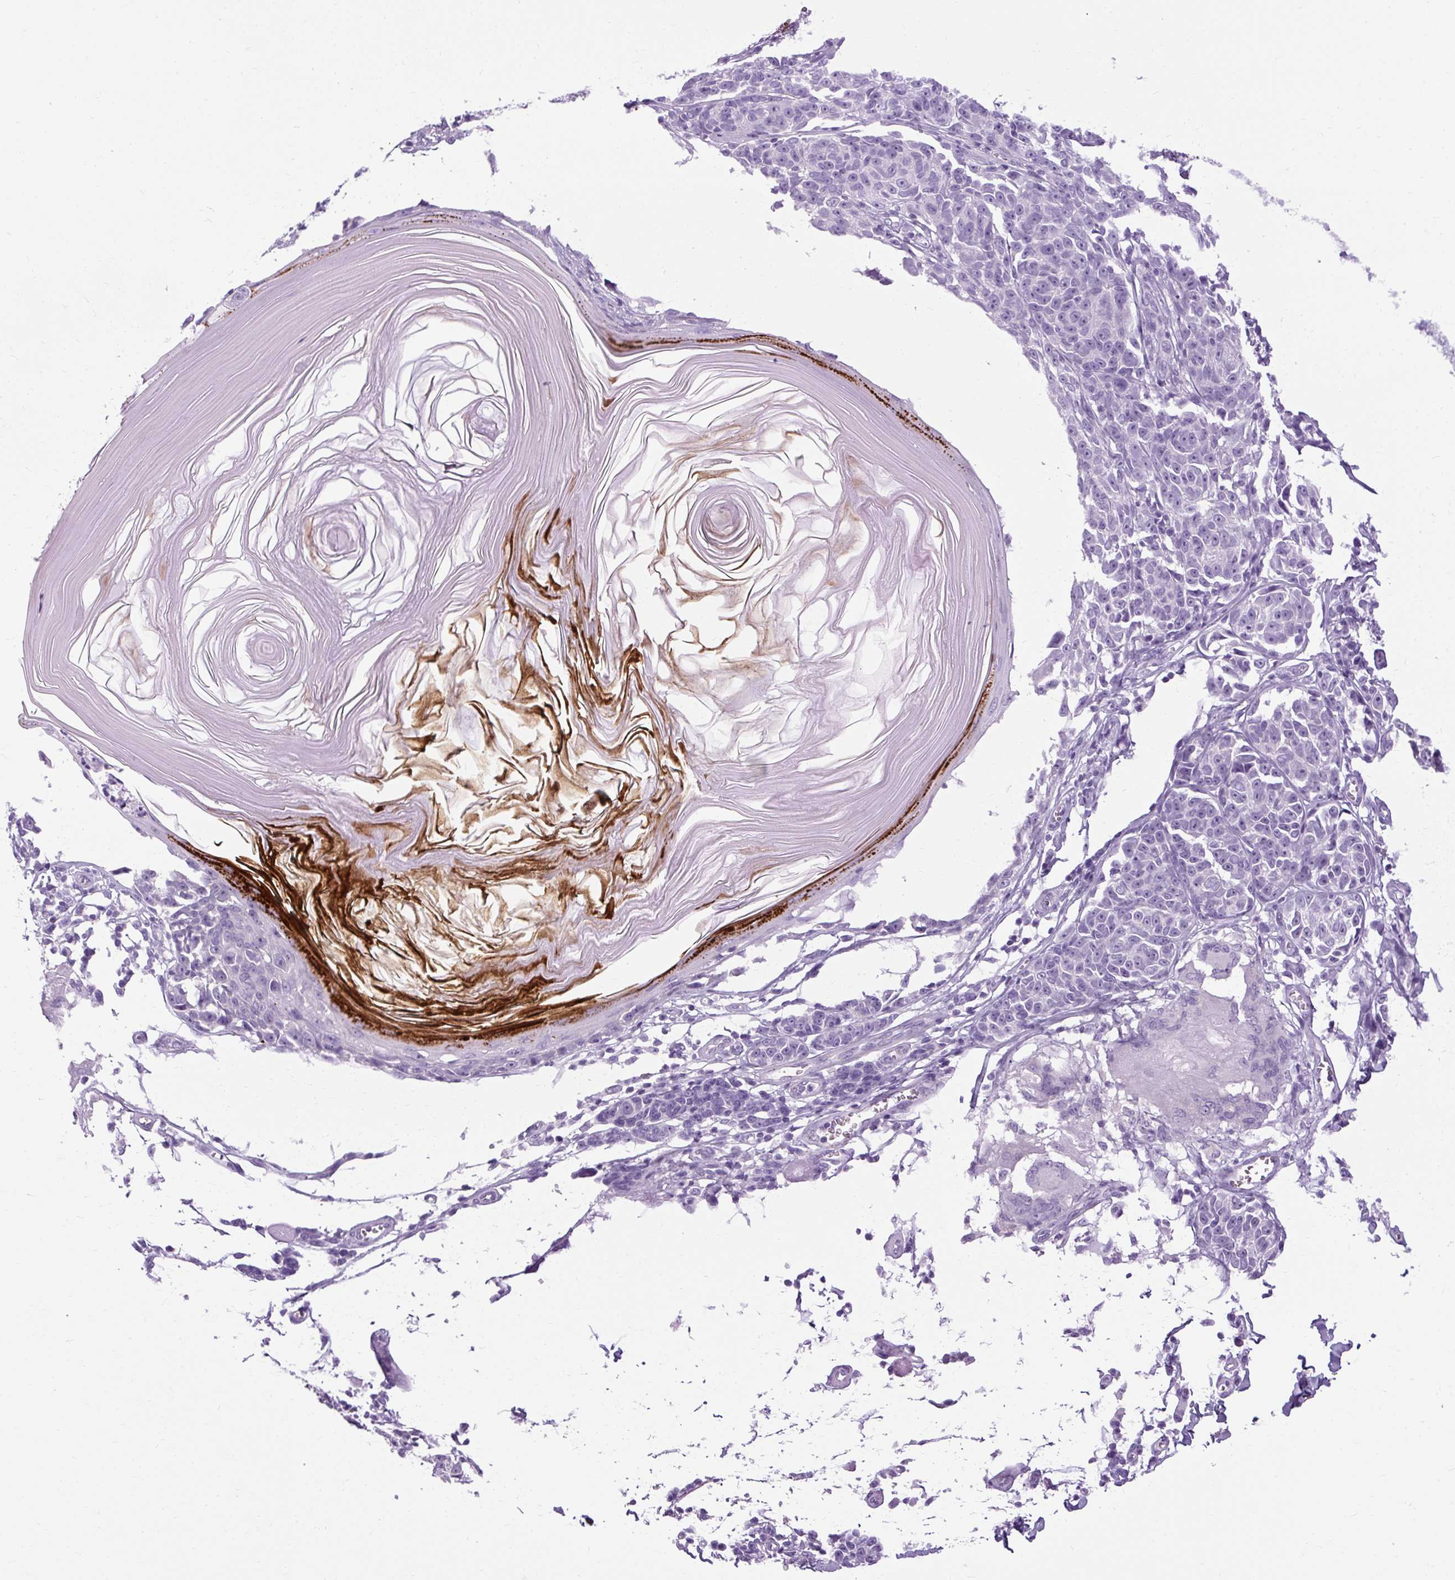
{"staining": {"intensity": "negative", "quantity": "none", "location": "none"}, "tissue": "melanoma", "cell_type": "Tumor cells", "image_type": "cancer", "snomed": [{"axis": "morphology", "description": "Malignant melanoma, NOS"}, {"axis": "topography", "description": "Skin"}], "caption": "IHC image of melanoma stained for a protein (brown), which exhibits no expression in tumor cells.", "gene": "B3GNT4", "patient": {"sex": "male", "age": 73}}